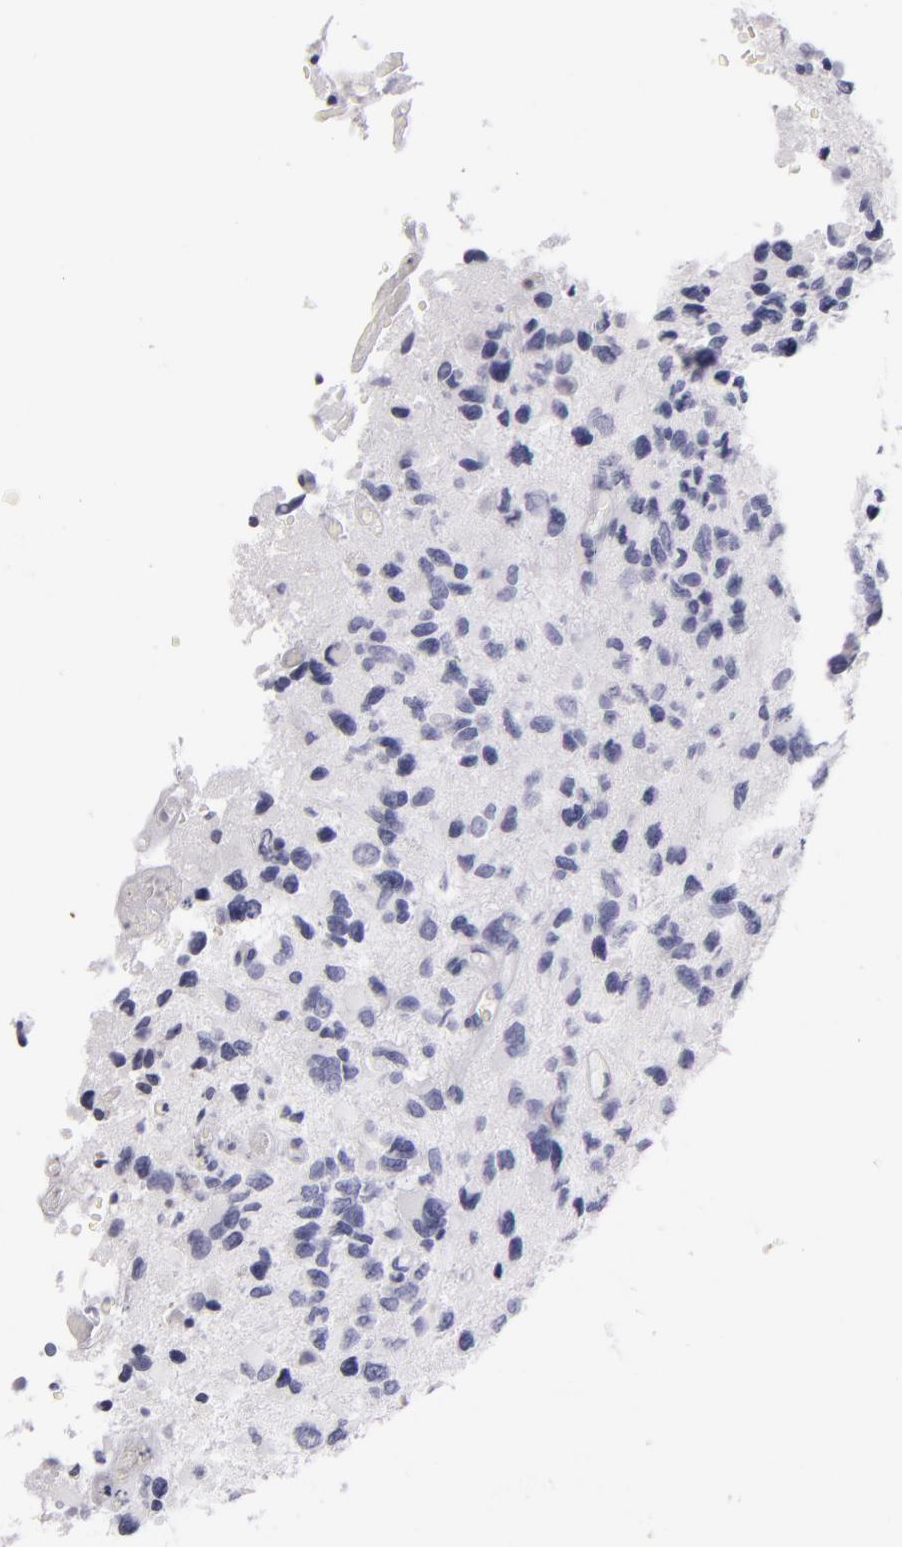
{"staining": {"intensity": "negative", "quantity": "none", "location": "none"}, "tissue": "glioma", "cell_type": "Tumor cells", "image_type": "cancer", "snomed": [{"axis": "morphology", "description": "Glioma, malignant, High grade"}, {"axis": "topography", "description": "Brain"}], "caption": "Protein analysis of high-grade glioma (malignant) shows no significant positivity in tumor cells.", "gene": "CD40", "patient": {"sex": "male", "age": 69}}